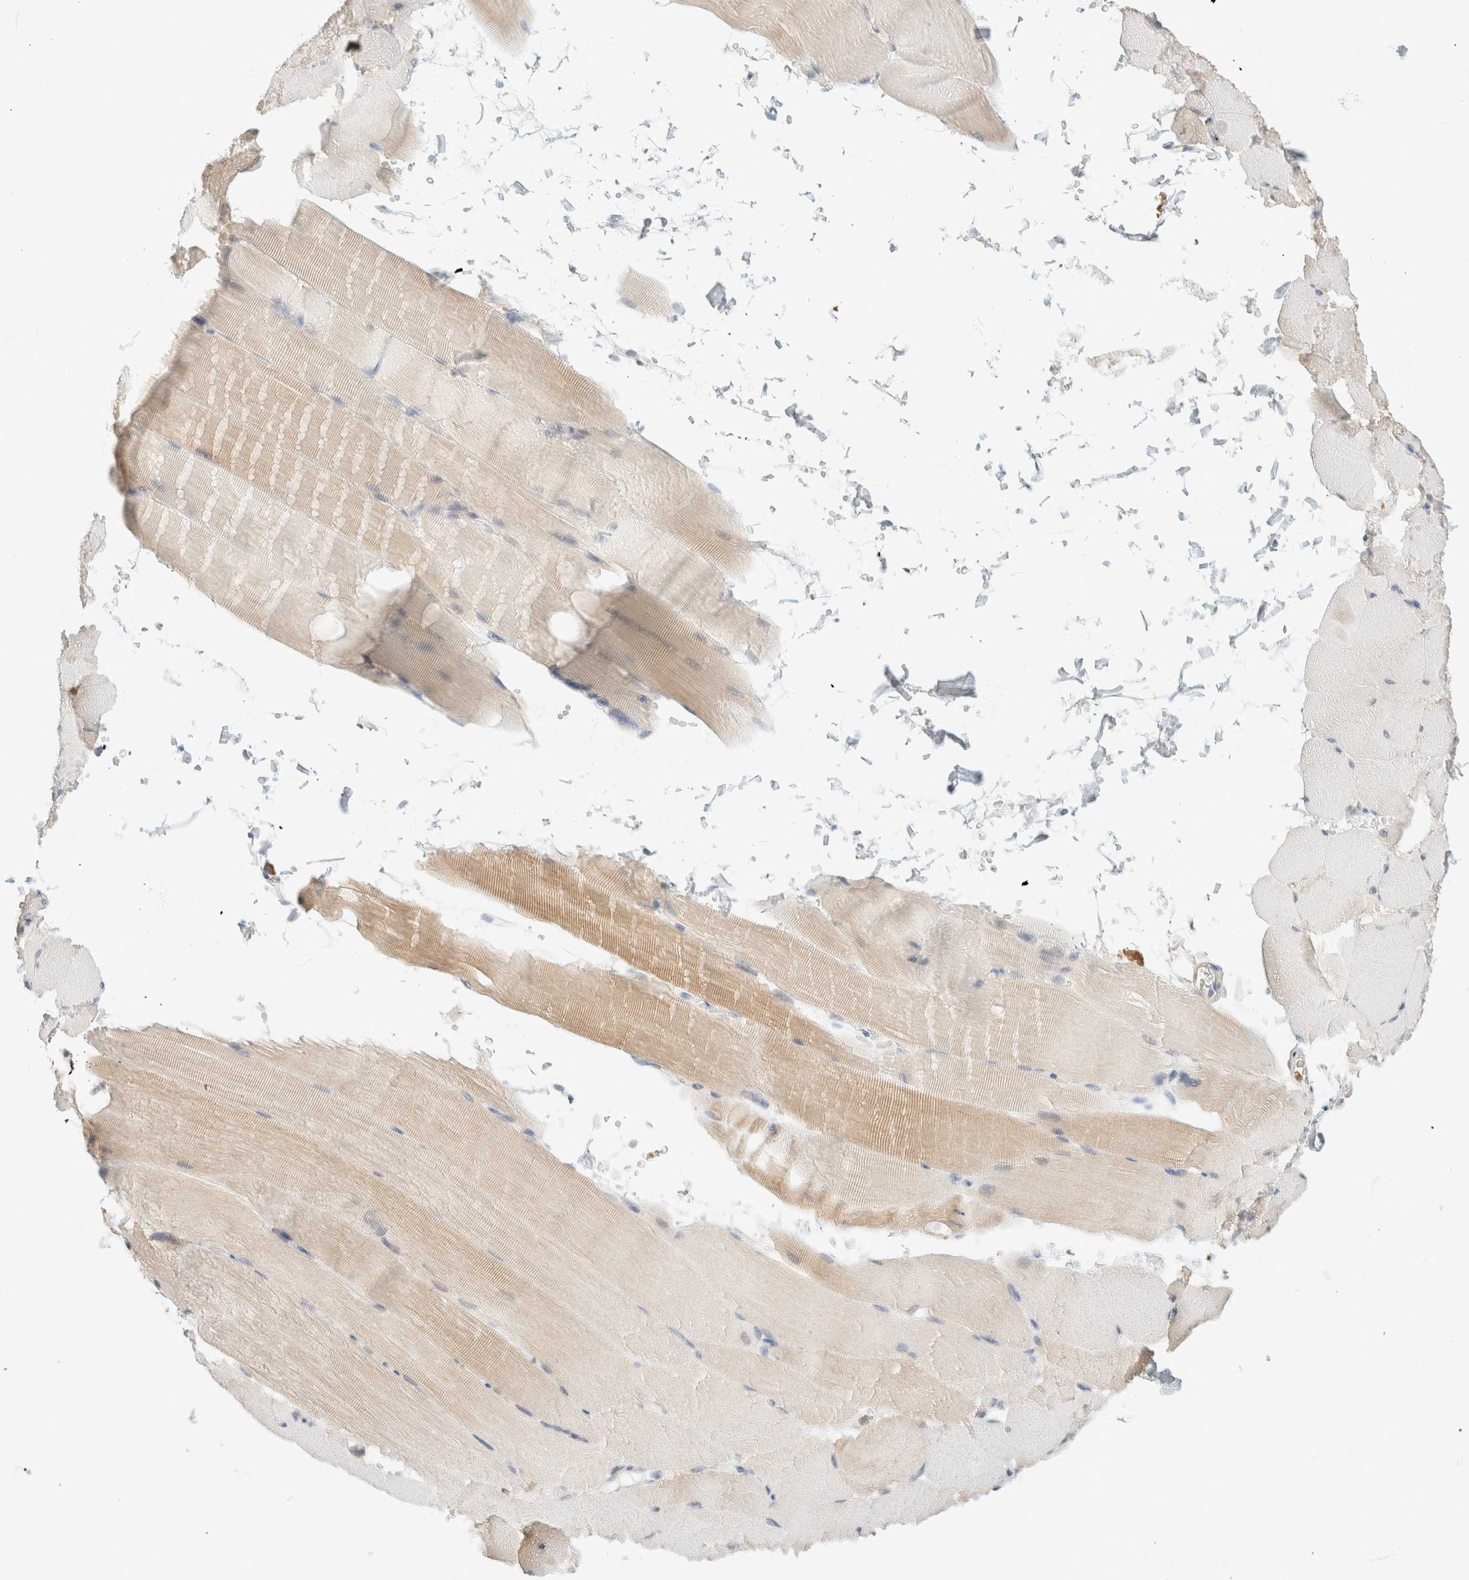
{"staining": {"intensity": "weak", "quantity": "<25%", "location": "cytoplasmic/membranous"}, "tissue": "skeletal muscle", "cell_type": "Myocytes", "image_type": "normal", "snomed": [{"axis": "morphology", "description": "Normal tissue, NOS"}, {"axis": "topography", "description": "Skeletal muscle"}, {"axis": "topography", "description": "Parathyroid gland"}], "caption": "Immunohistochemical staining of unremarkable human skeletal muscle displays no significant staining in myocytes.", "gene": "GPI", "patient": {"sex": "female", "age": 37}}